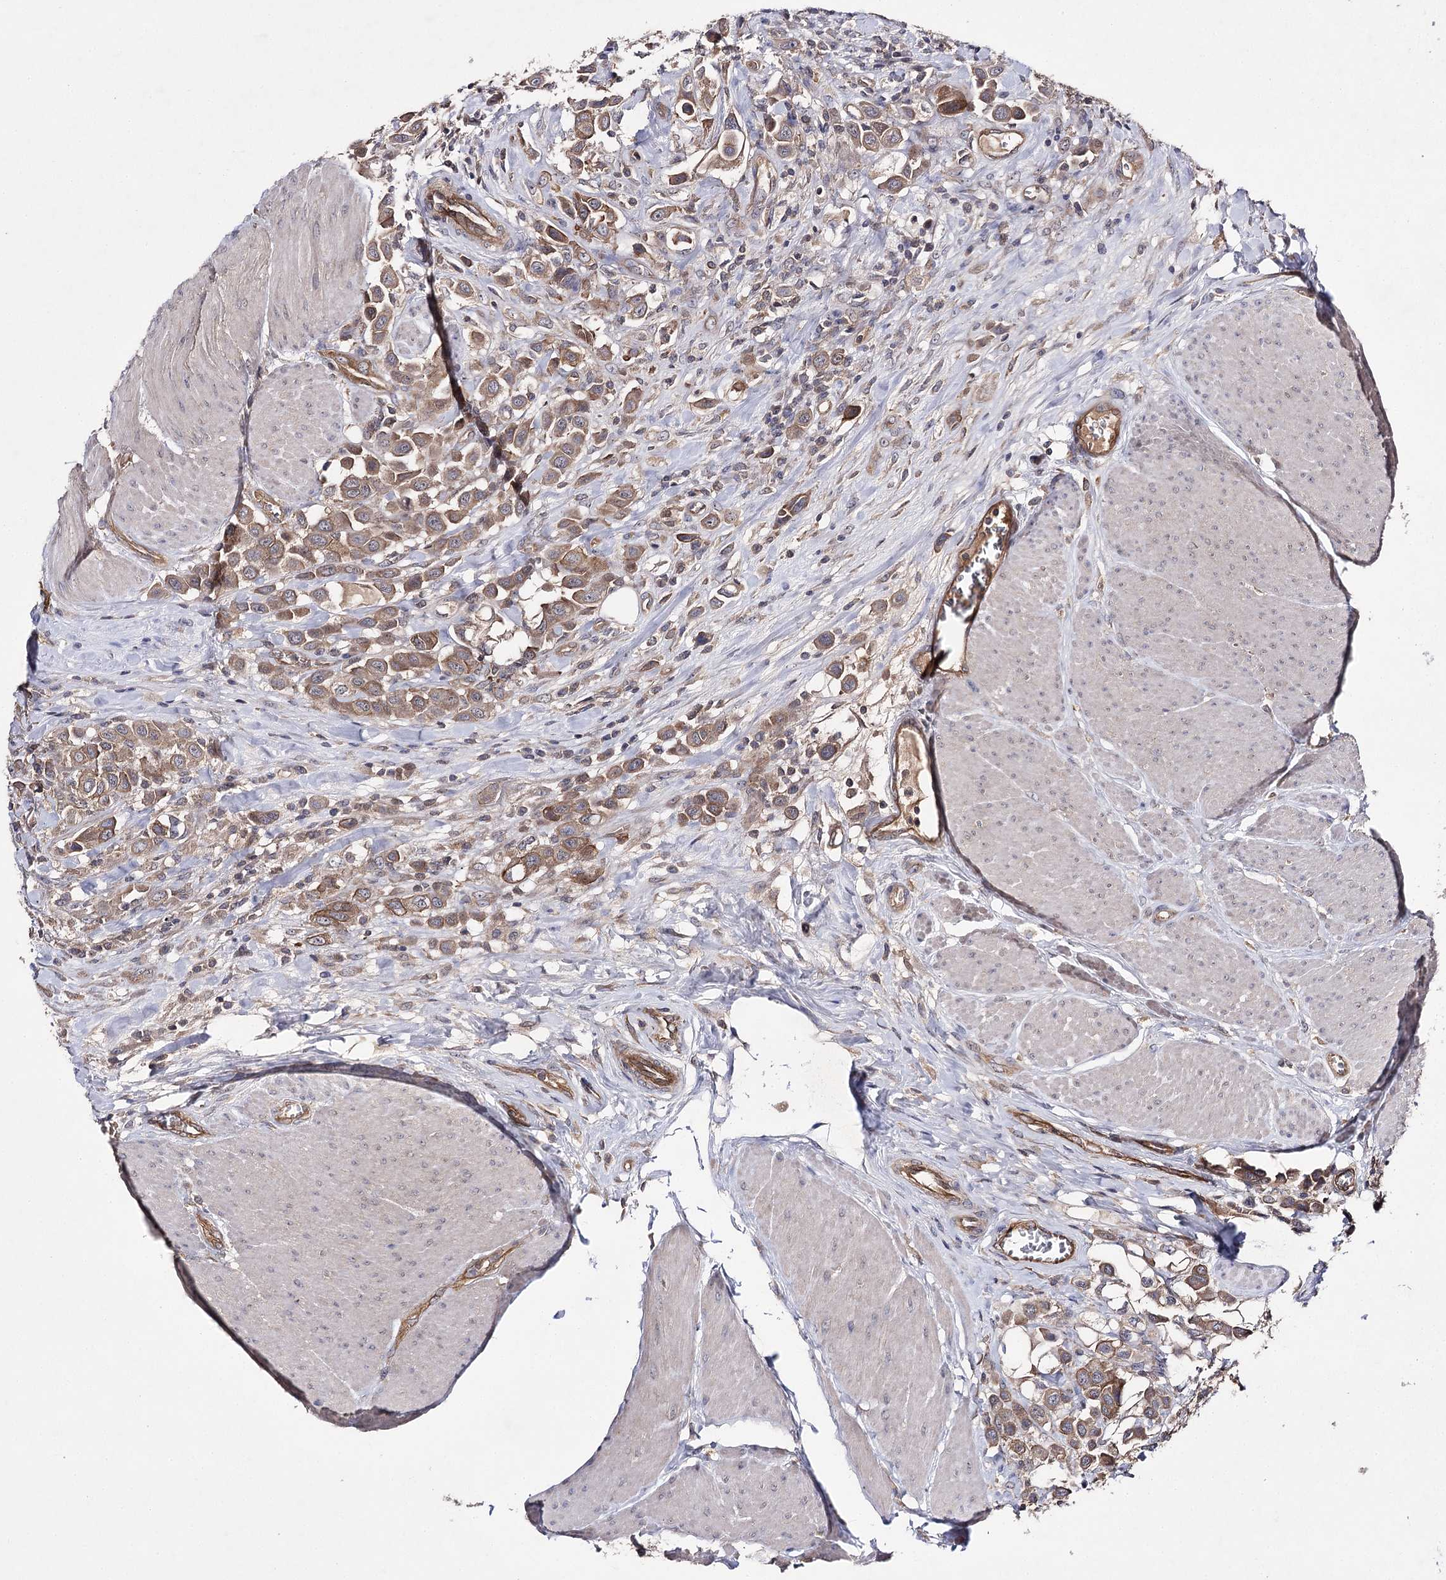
{"staining": {"intensity": "moderate", "quantity": ">75%", "location": "cytoplasmic/membranous"}, "tissue": "urothelial cancer", "cell_type": "Tumor cells", "image_type": "cancer", "snomed": [{"axis": "morphology", "description": "Urothelial carcinoma, High grade"}, {"axis": "topography", "description": "Urinary bladder"}], "caption": "This micrograph shows IHC staining of urothelial cancer, with medium moderate cytoplasmic/membranous expression in about >75% of tumor cells.", "gene": "BCR", "patient": {"sex": "male", "age": 50}}